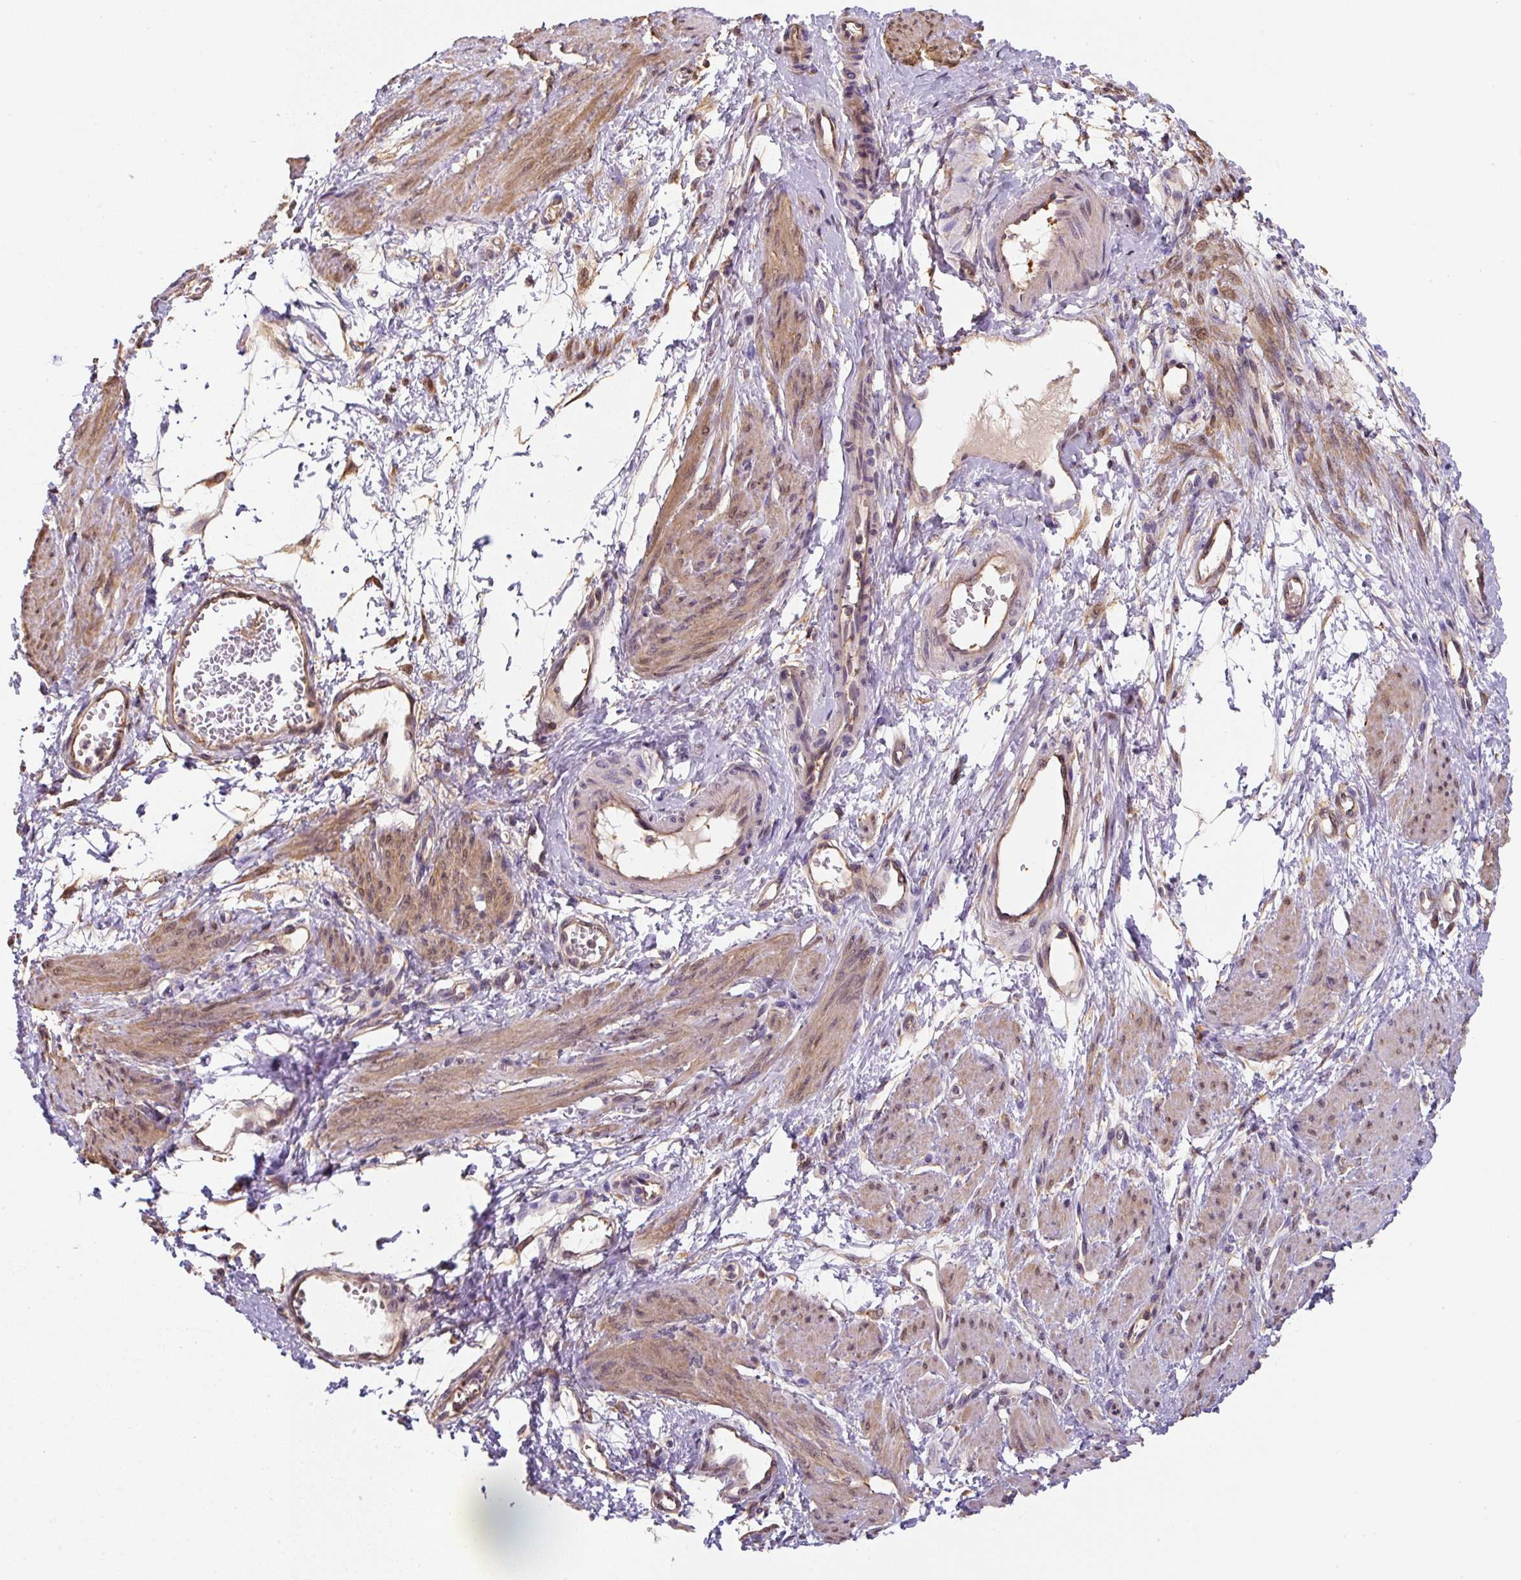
{"staining": {"intensity": "moderate", "quantity": "25%-75%", "location": "cytoplasmic/membranous,nuclear"}, "tissue": "smooth muscle", "cell_type": "Smooth muscle cells", "image_type": "normal", "snomed": [{"axis": "morphology", "description": "Normal tissue, NOS"}, {"axis": "topography", "description": "Smooth muscle"}, {"axis": "topography", "description": "Uterus"}], "caption": "Smooth muscle cells demonstrate medium levels of moderate cytoplasmic/membranous,nuclear positivity in approximately 25%-75% of cells in unremarkable human smooth muscle.", "gene": "ST13", "patient": {"sex": "female", "age": 39}}